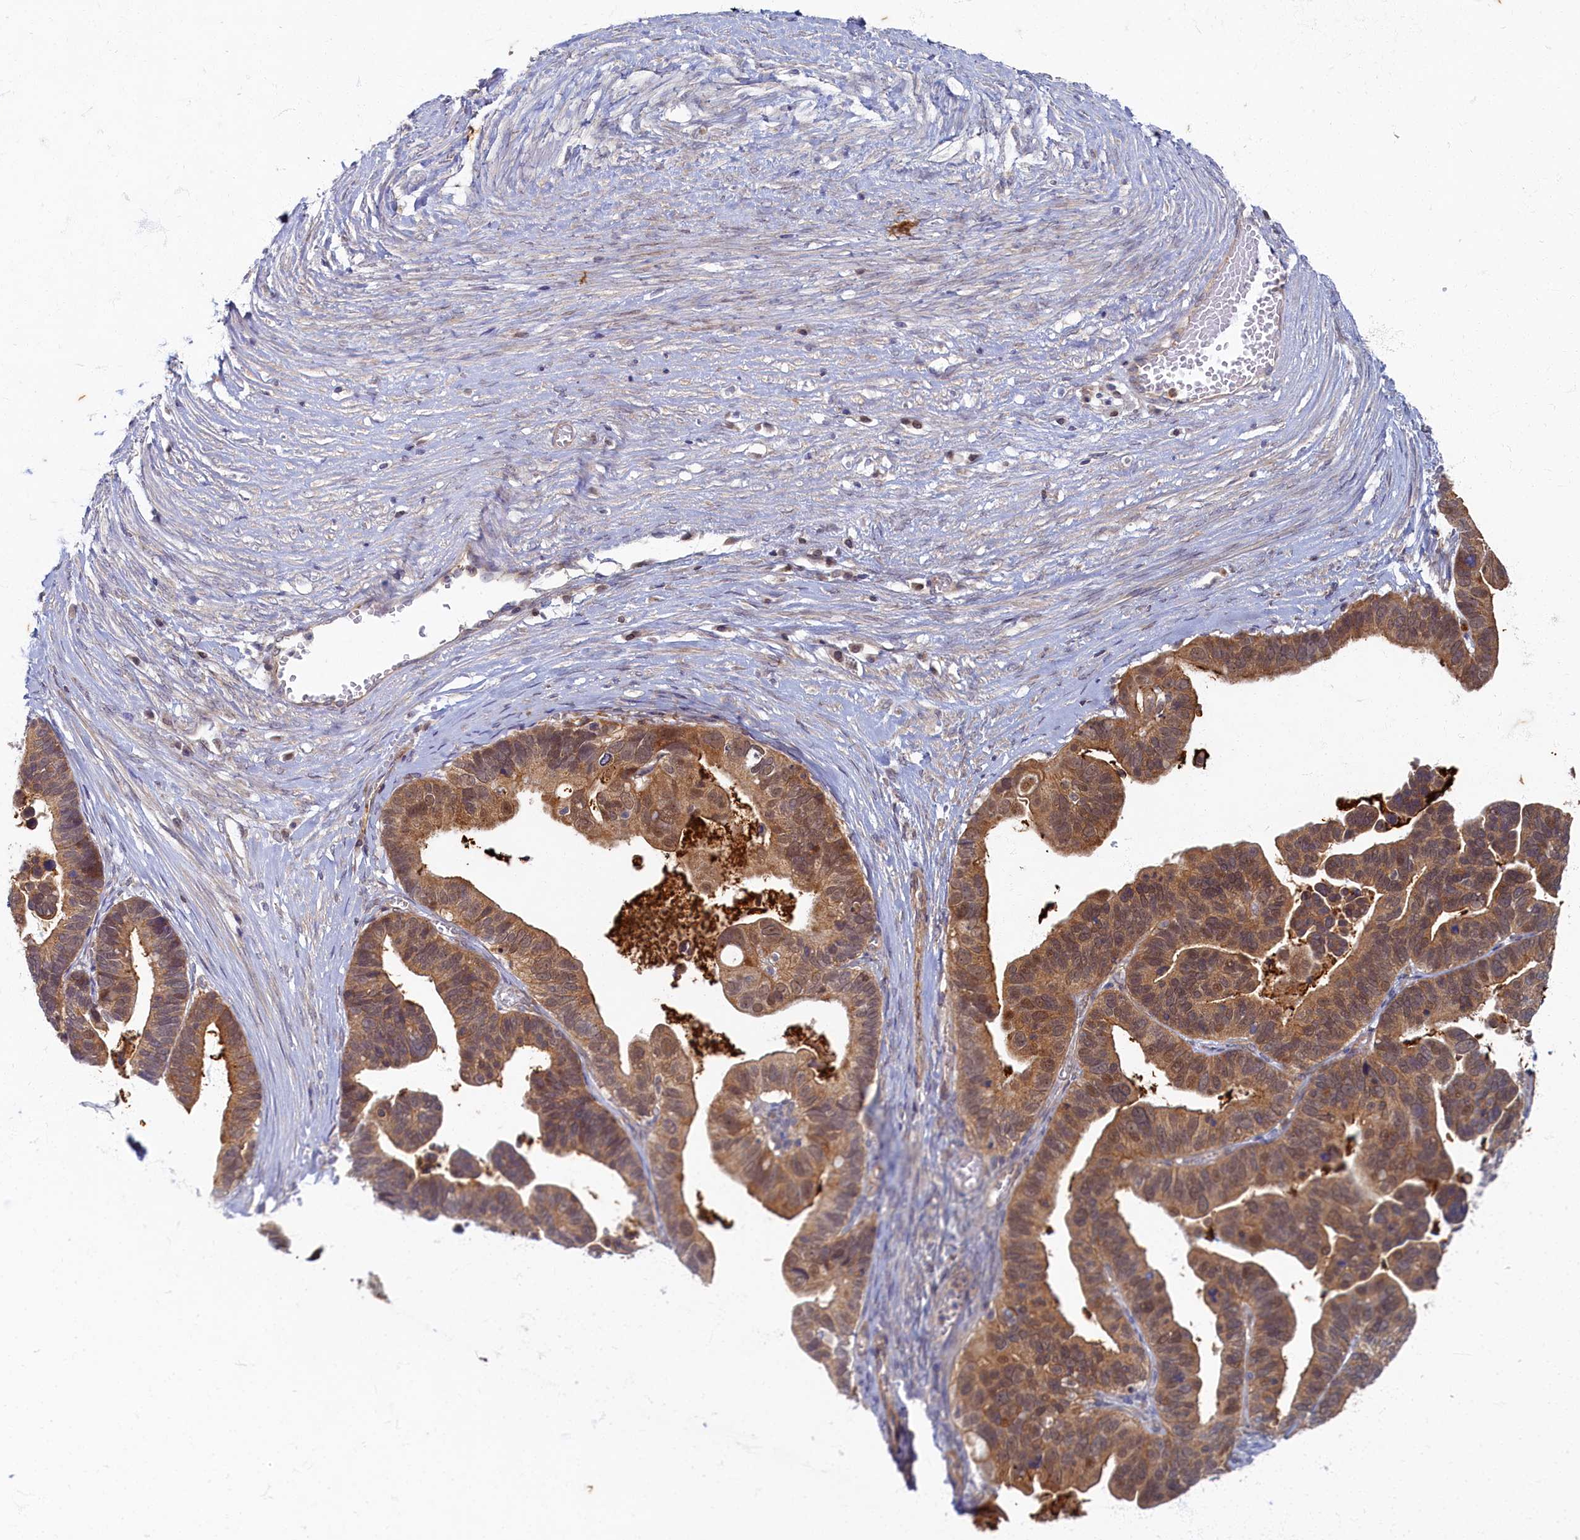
{"staining": {"intensity": "moderate", "quantity": ">75%", "location": "cytoplasmic/membranous,nuclear"}, "tissue": "ovarian cancer", "cell_type": "Tumor cells", "image_type": "cancer", "snomed": [{"axis": "morphology", "description": "Cystadenocarcinoma, serous, NOS"}, {"axis": "topography", "description": "Ovary"}], "caption": "Ovarian cancer (serous cystadenocarcinoma) tissue exhibits moderate cytoplasmic/membranous and nuclear staining in about >75% of tumor cells, visualized by immunohistochemistry.", "gene": "WDR59", "patient": {"sex": "female", "age": 56}}